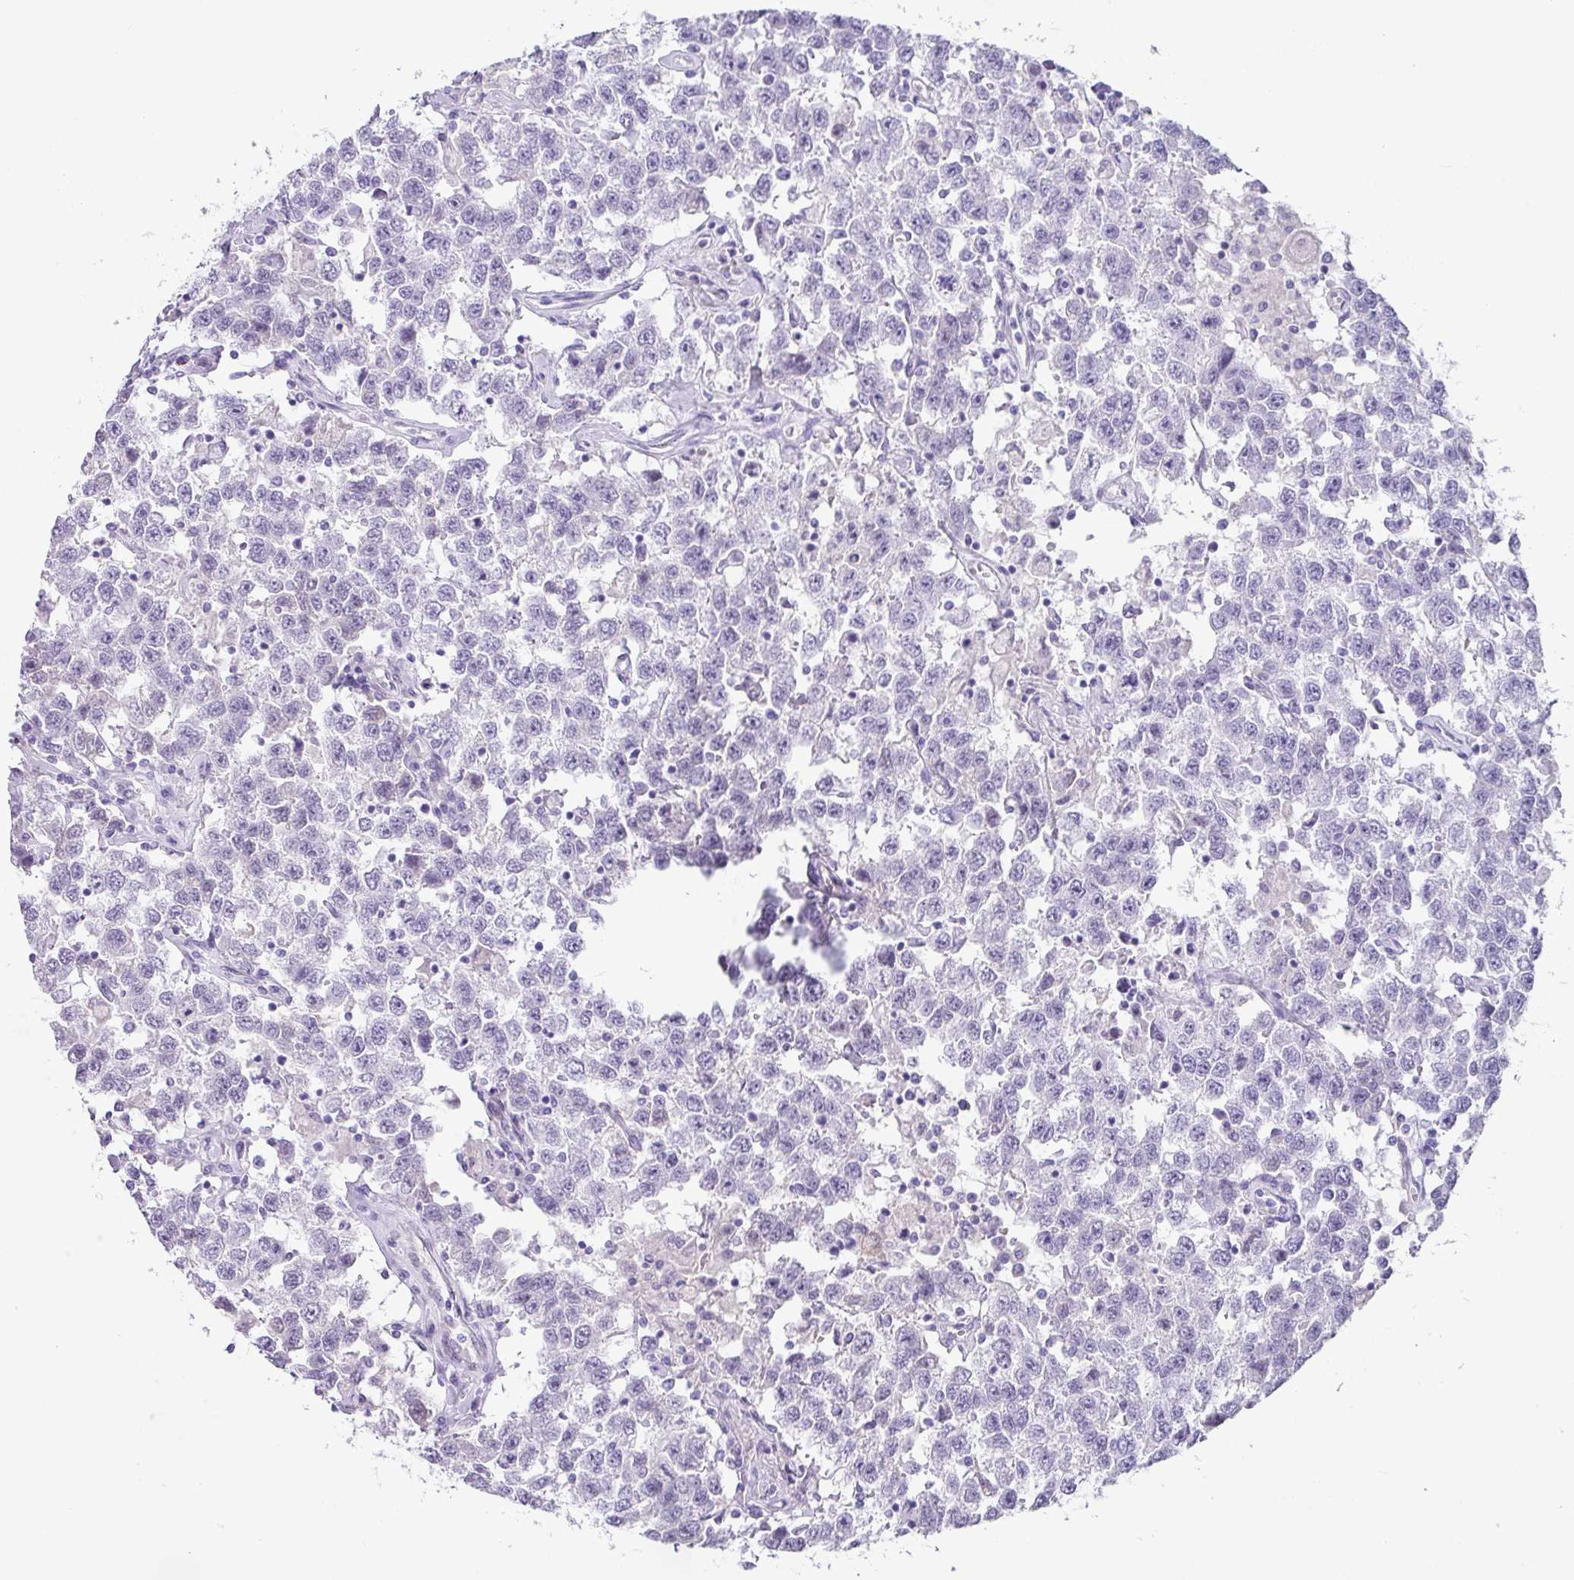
{"staining": {"intensity": "negative", "quantity": "none", "location": "none"}, "tissue": "testis cancer", "cell_type": "Tumor cells", "image_type": "cancer", "snomed": [{"axis": "morphology", "description": "Seminoma, NOS"}, {"axis": "topography", "description": "Testis"}], "caption": "The histopathology image displays no staining of tumor cells in testis seminoma.", "gene": "FGF17", "patient": {"sex": "male", "age": 41}}